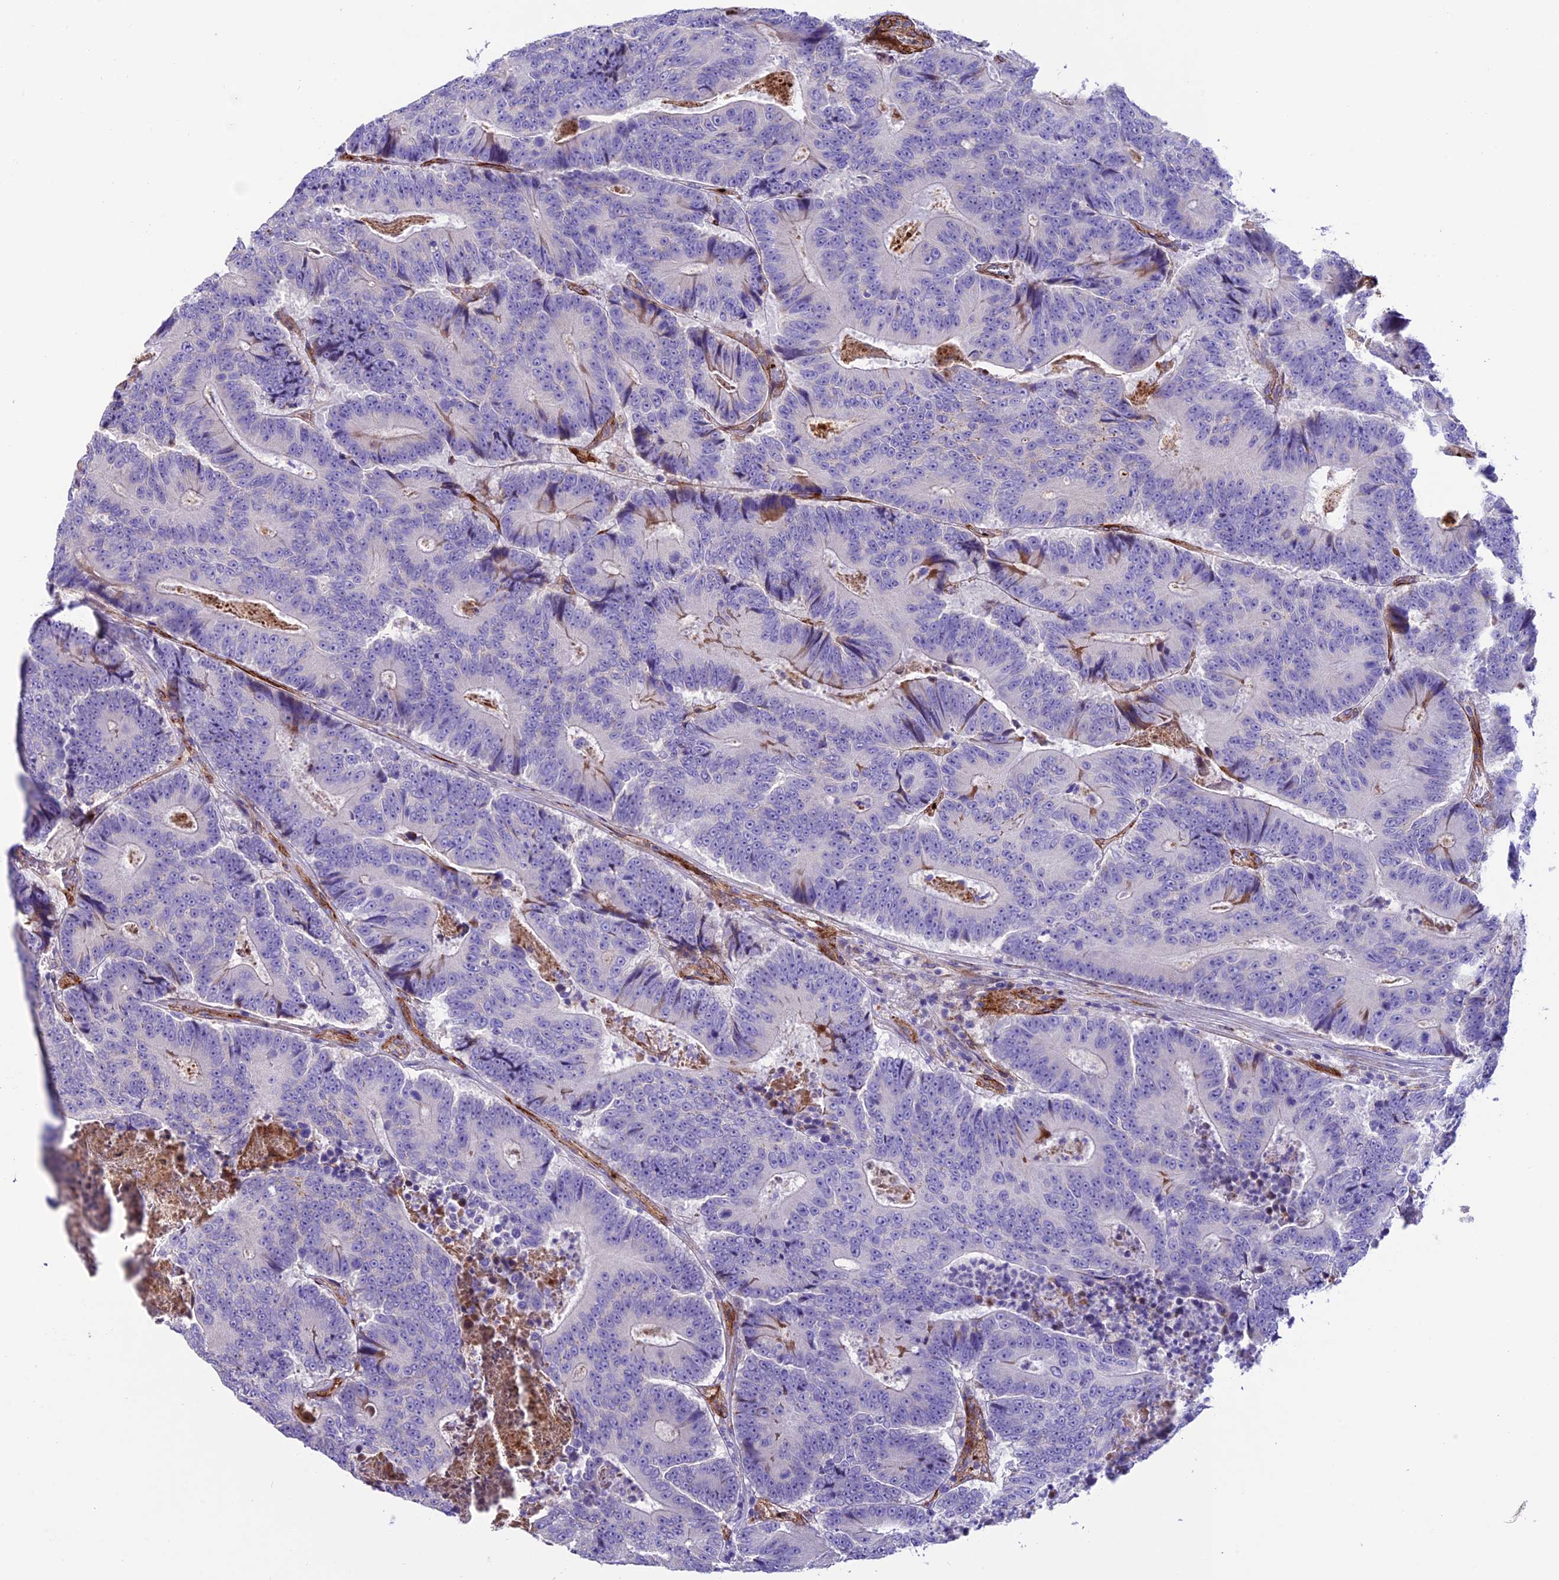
{"staining": {"intensity": "negative", "quantity": "none", "location": "none"}, "tissue": "colorectal cancer", "cell_type": "Tumor cells", "image_type": "cancer", "snomed": [{"axis": "morphology", "description": "Adenocarcinoma, NOS"}, {"axis": "topography", "description": "Colon"}], "caption": "IHC image of human colorectal cancer stained for a protein (brown), which demonstrates no positivity in tumor cells. (Stains: DAB immunohistochemistry with hematoxylin counter stain, Microscopy: brightfield microscopy at high magnification).", "gene": "REX1BD", "patient": {"sex": "male", "age": 83}}